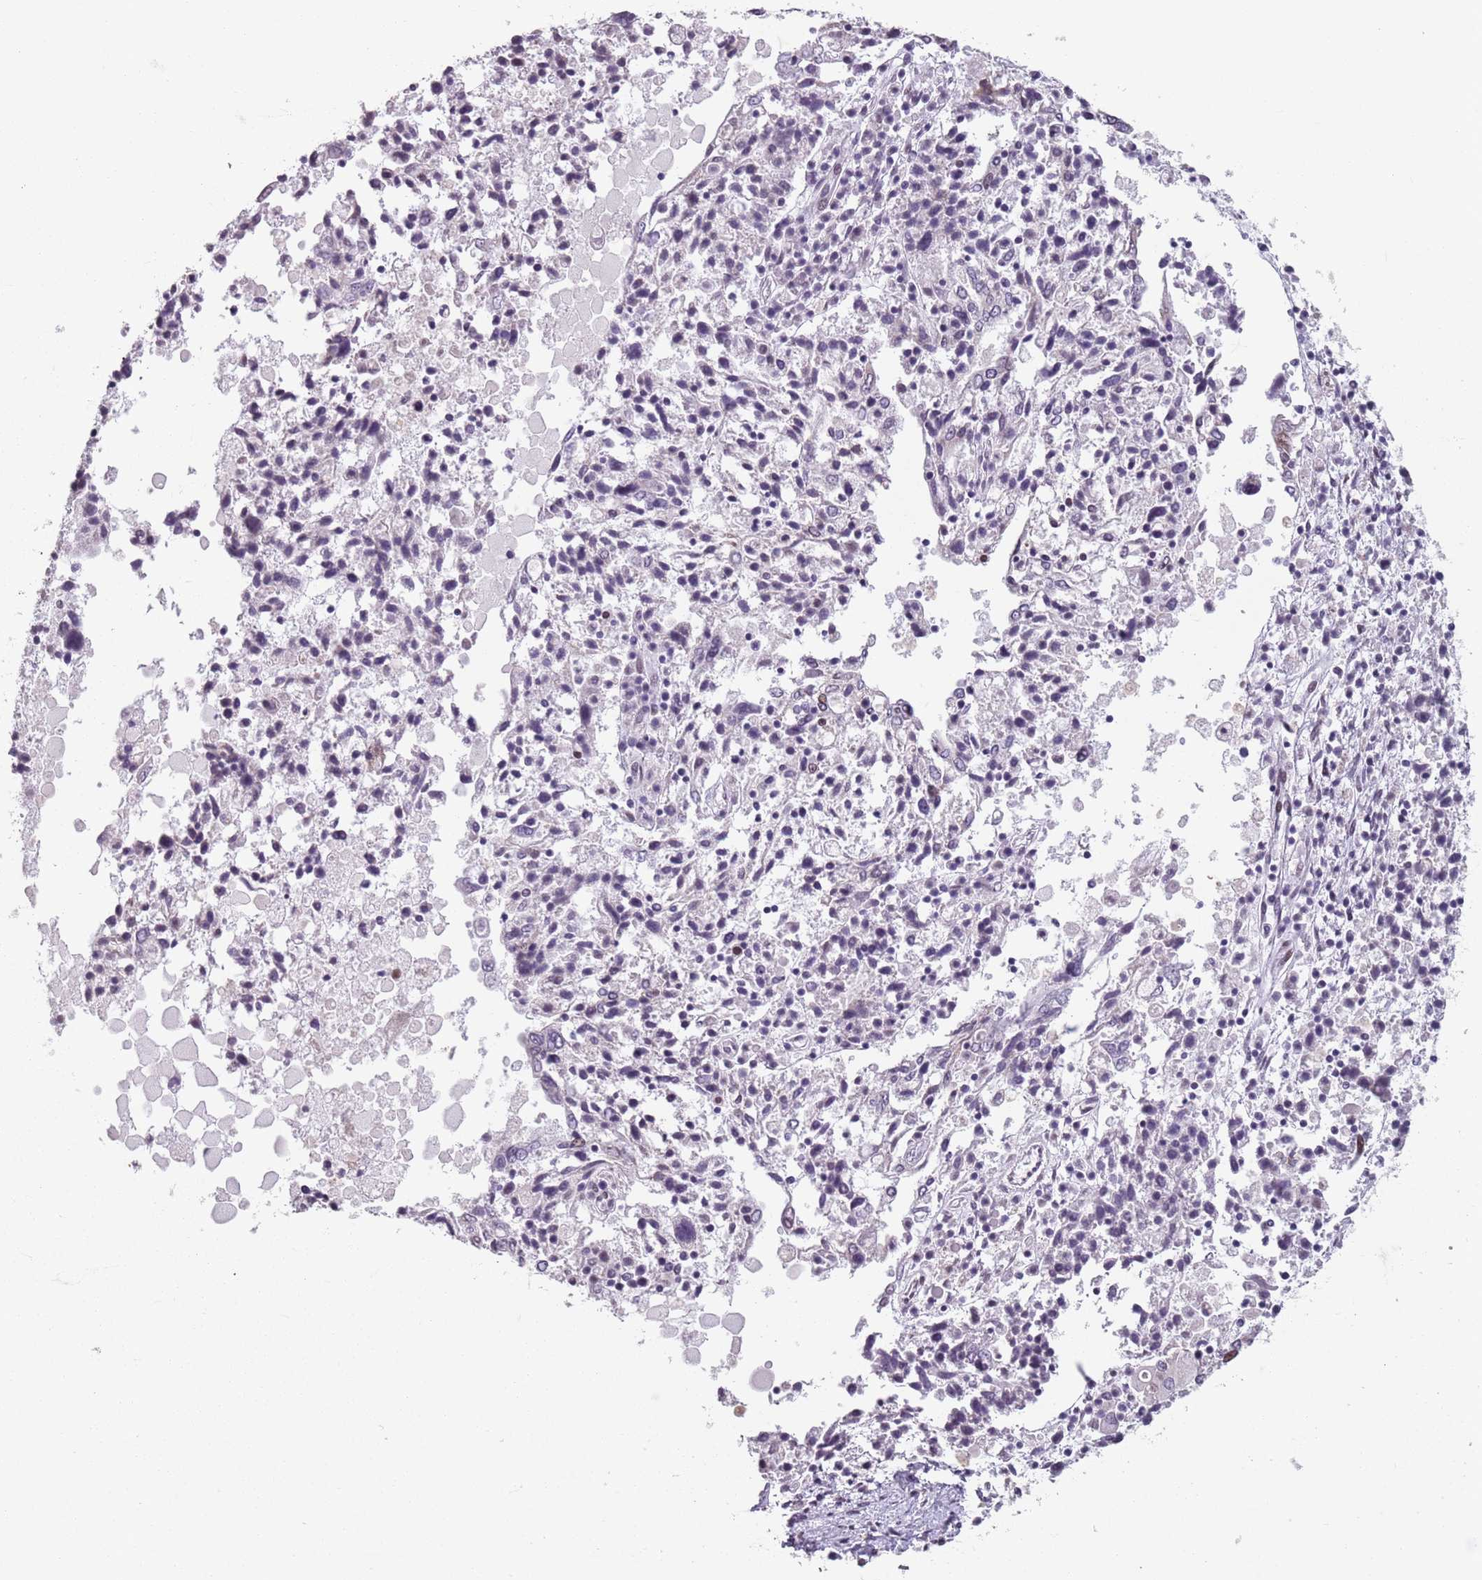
{"staining": {"intensity": "negative", "quantity": "none", "location": "none"}, "tissue": "ovarian cancer", "cell_type": "Tumor cells", "image_type": "cancer", "snomed": [{"axis": "morphology", "description": "Carcinoma, endometroid"}, {"axis": "topography", "description": "Ovary"}], "caption": "A high-resolution histopathology image shows IHC staining of ovarian cancer, which demonstrates no significant positivity in tumor cells.", "gene": "TMC4", "patient": {"sex": "female", "age": 62}}